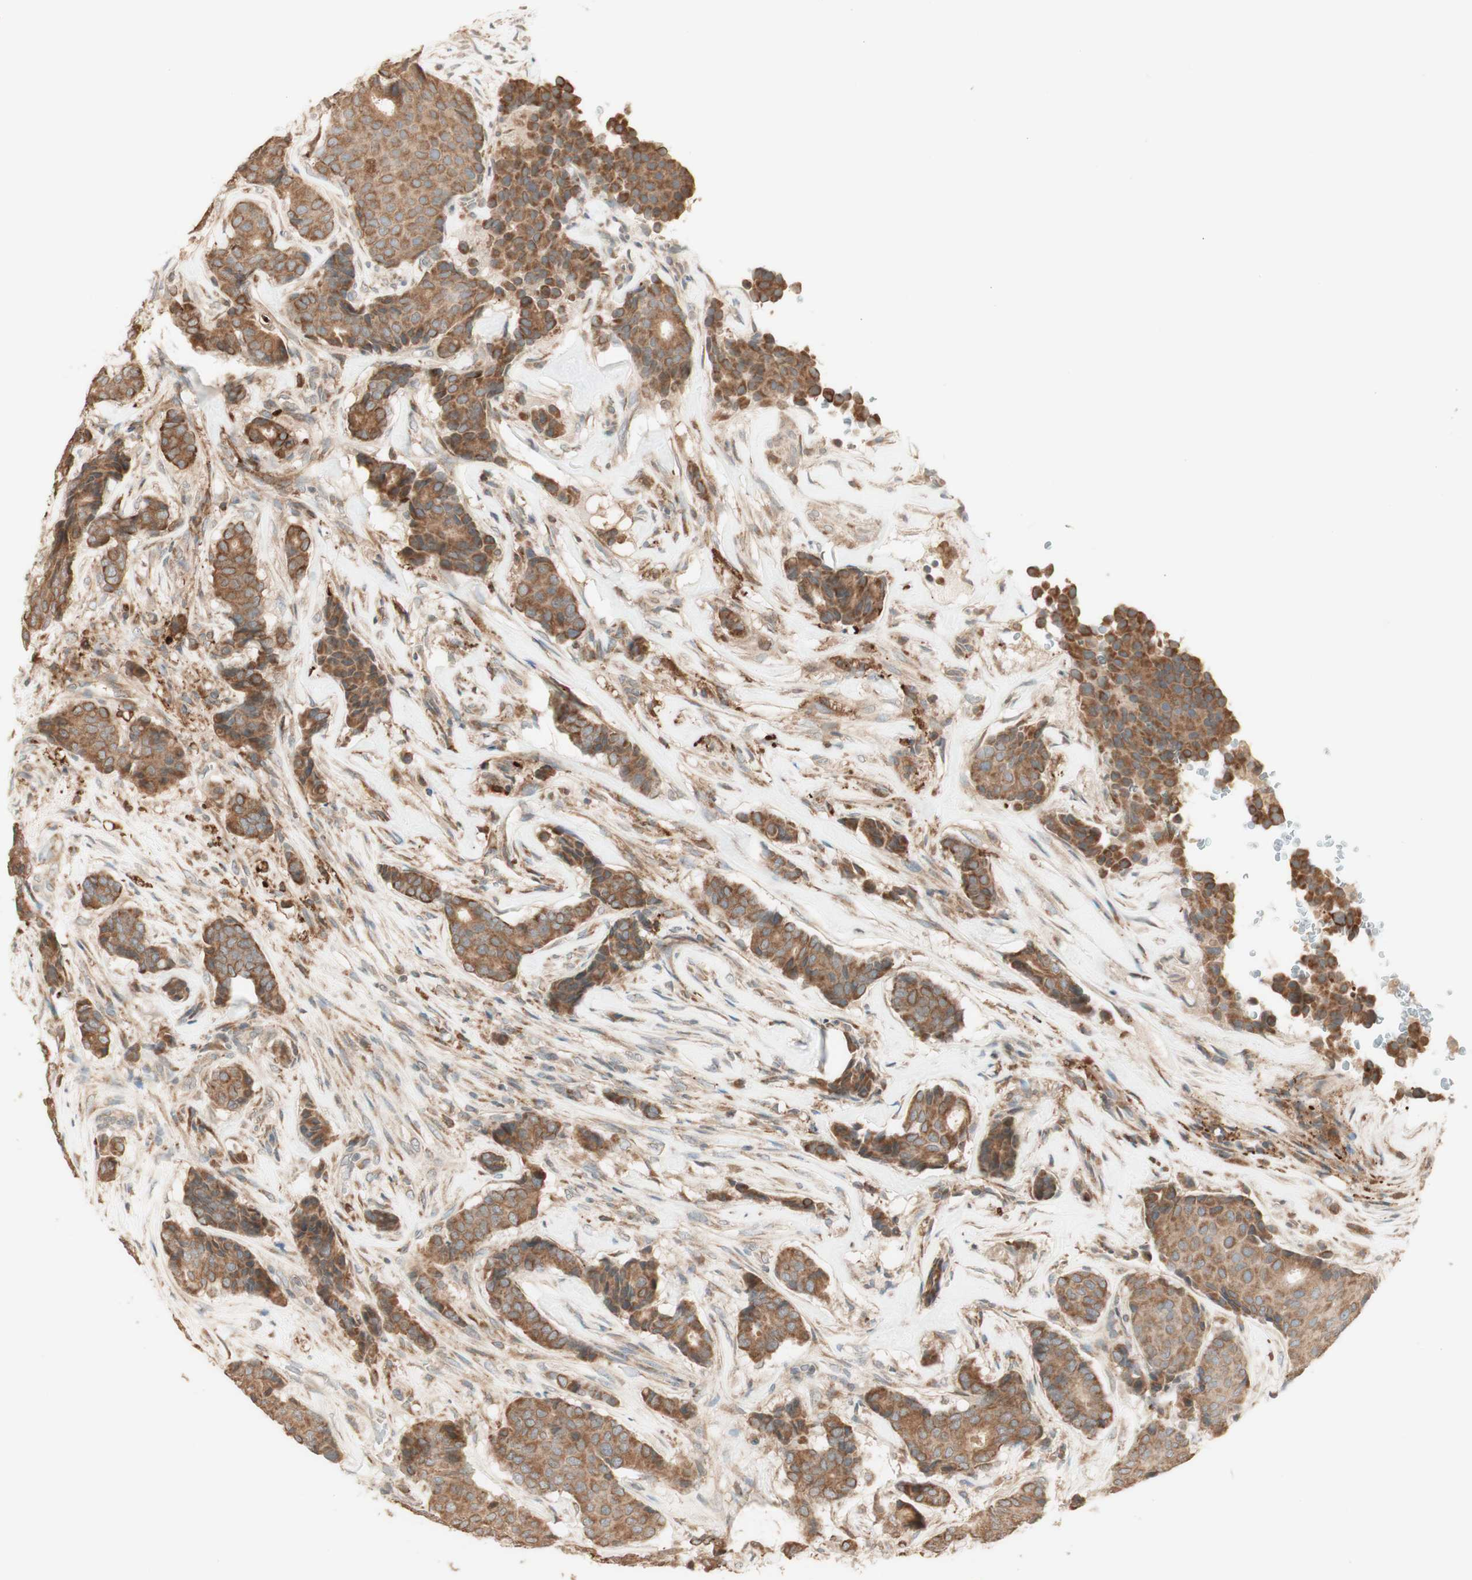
{"staining": {"intensity": "moderate", "quantity": ">75%", "location": "cytoplasmic/membranous"}, "tissue": "breast cancer", "cell_type": "Tumor cells", "image_type": "cancer", "snomed": [{"axis": "morphology", "description": "Duct carcinoma"}, {"axis": "topography", "description": "Breast"}], "caption": "DAB immunohistochemical staining of human breast cancer (intraductal carcinoma) exhibits moderate cytoplasmic/membranous protein staining in about >75% of tumor cells.", "gene": "CLCN2", "patient": {"sex": "female", "age": 75}}